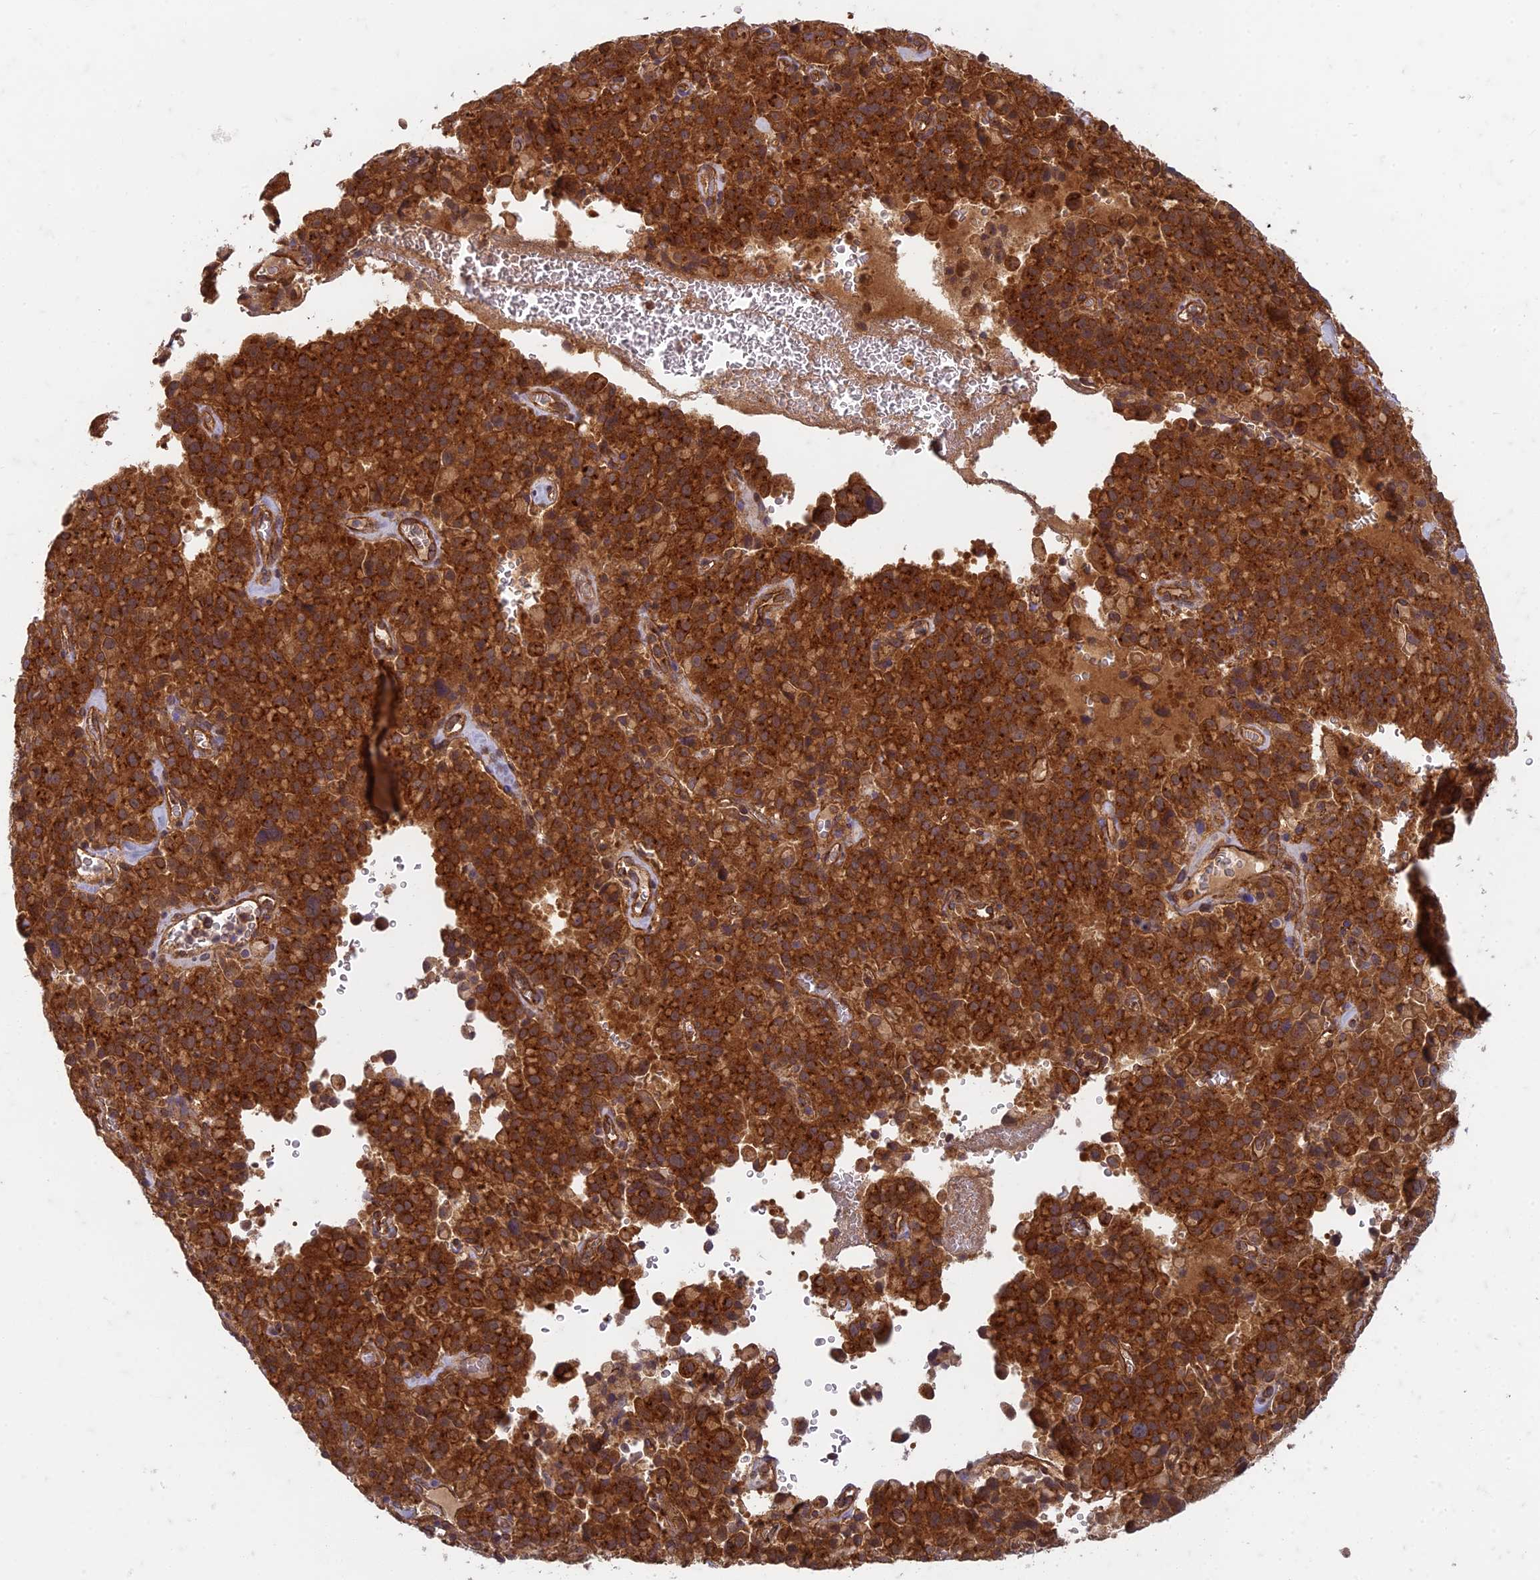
{"staining": {"intensity": "strong", "quantity": ">75%", "location": "cytoplasmic/membranous"}, "tissue": "pancreatic cancer", "cell_type": "Tumor cells", "image_type": "cancer", "snomed": [{"axis": "morphology", "description": "Adenocarcinoma, NOS"}, {"axis": "topography", "description": "Pancreas"}], "caption": "There is high levels of strong cytoplasmic/membranous staining in tumor cells of pancreatic cancer, as demonstrated by immunohistochemical staining (brown color).", "gene": "TCF25", "patient": {"sex": "male", "age": 65}}